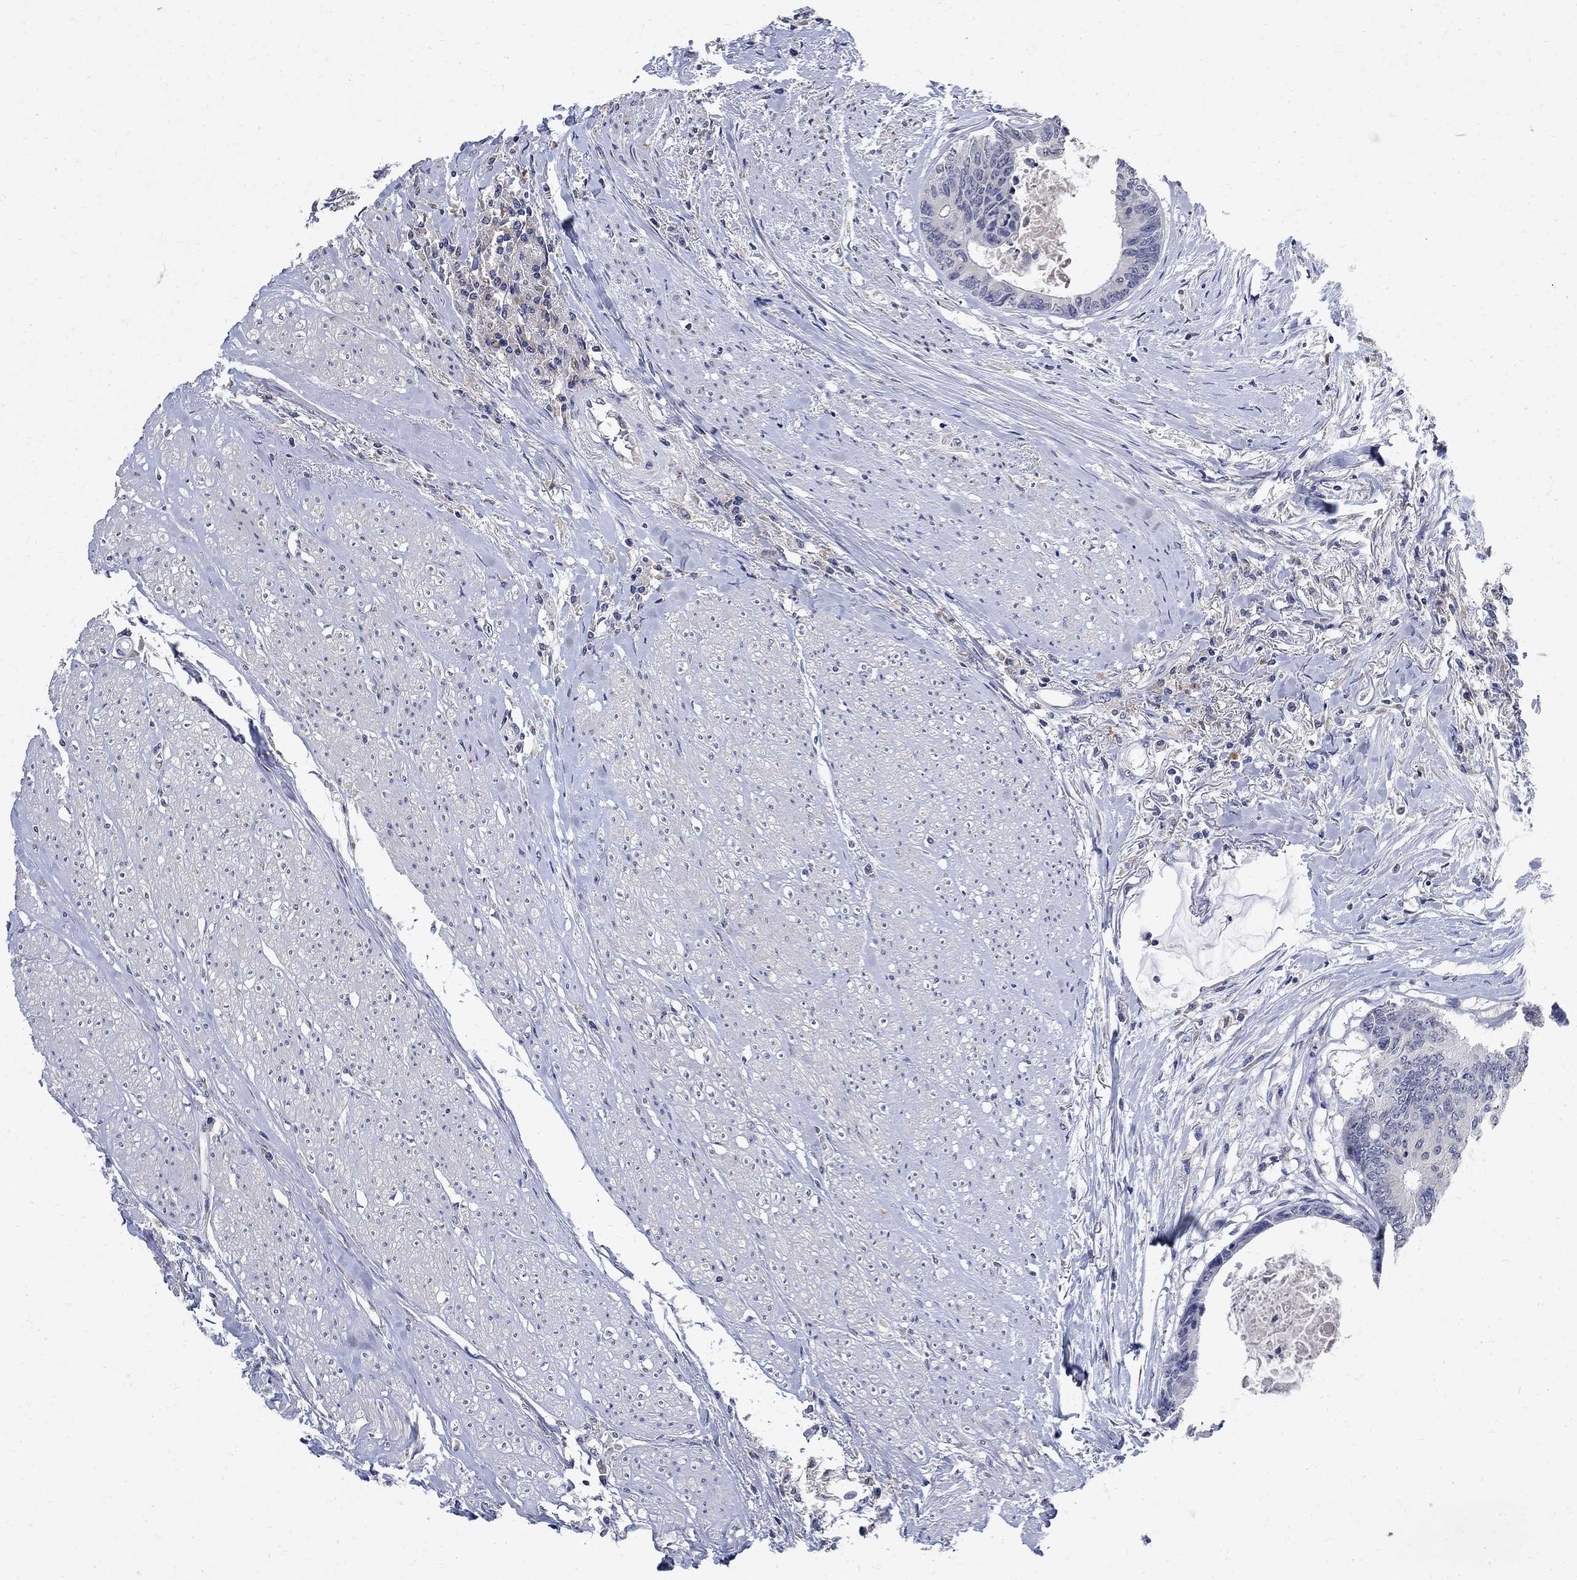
{"staining": {"intensity": "negative", "quantity": "none", "location": "none"}, "tissue": "colorectal cancer", "cell_type": "Tumor cells", "image_type": "cancer", "snomed": [{"axis": "morphology", "description": "Adenocarcinoma, NOS"}, {"axis": "topography", "description": "Rectum"}], "caption": "Photomicrograph shows no protein expression in tumor cells of colorectal adenocarcinoma tissue.", "gene": "TMEM169", "patient": {"sex": "male", "age": 59}}